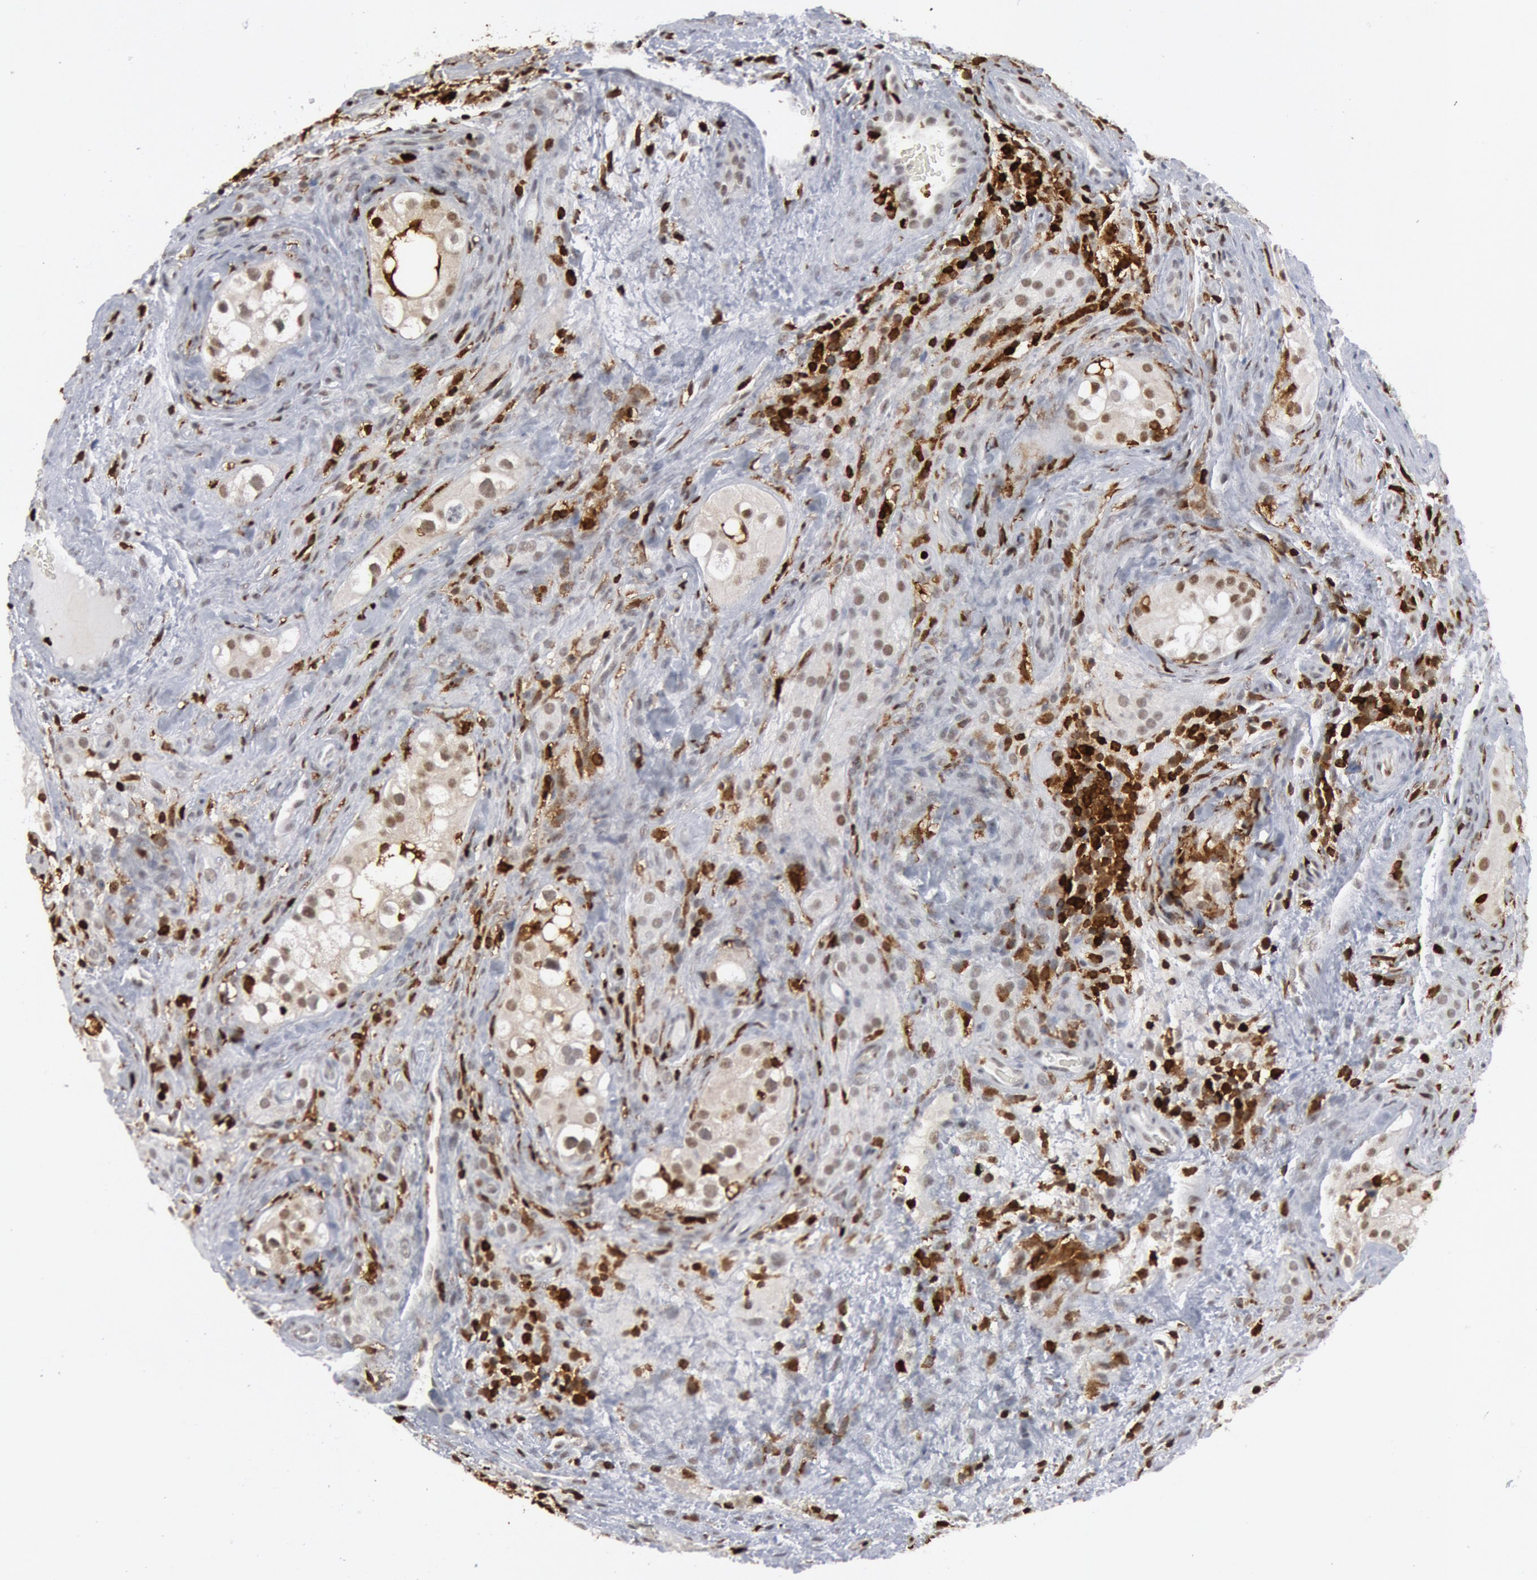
{"staining": {"intensity": "weak", "quantity": ">75%", "location": "cytoplasmic/membranous"}, "tissue": "testis cancer", "cell_type": "Tumor cells", "image_type": "cancer", "snomed": [{"axis": "morphology", "description": "Carcinoma, Embryonal, NOS"}, {"axis": "topography", "description": "Testis"}], "caption": "High-power microscopy captured an IHC image of embryonal carcinoma (testis), revealing weak cytoplasmic/membranous staining in about >75% of tumor cells. (Stains: DAB in brown, nuclei in blue, Microscopy: brightfield microscopy at high magnification).", "gene": "PTPN6", "patient": {"sex": "male", "age": 31}}